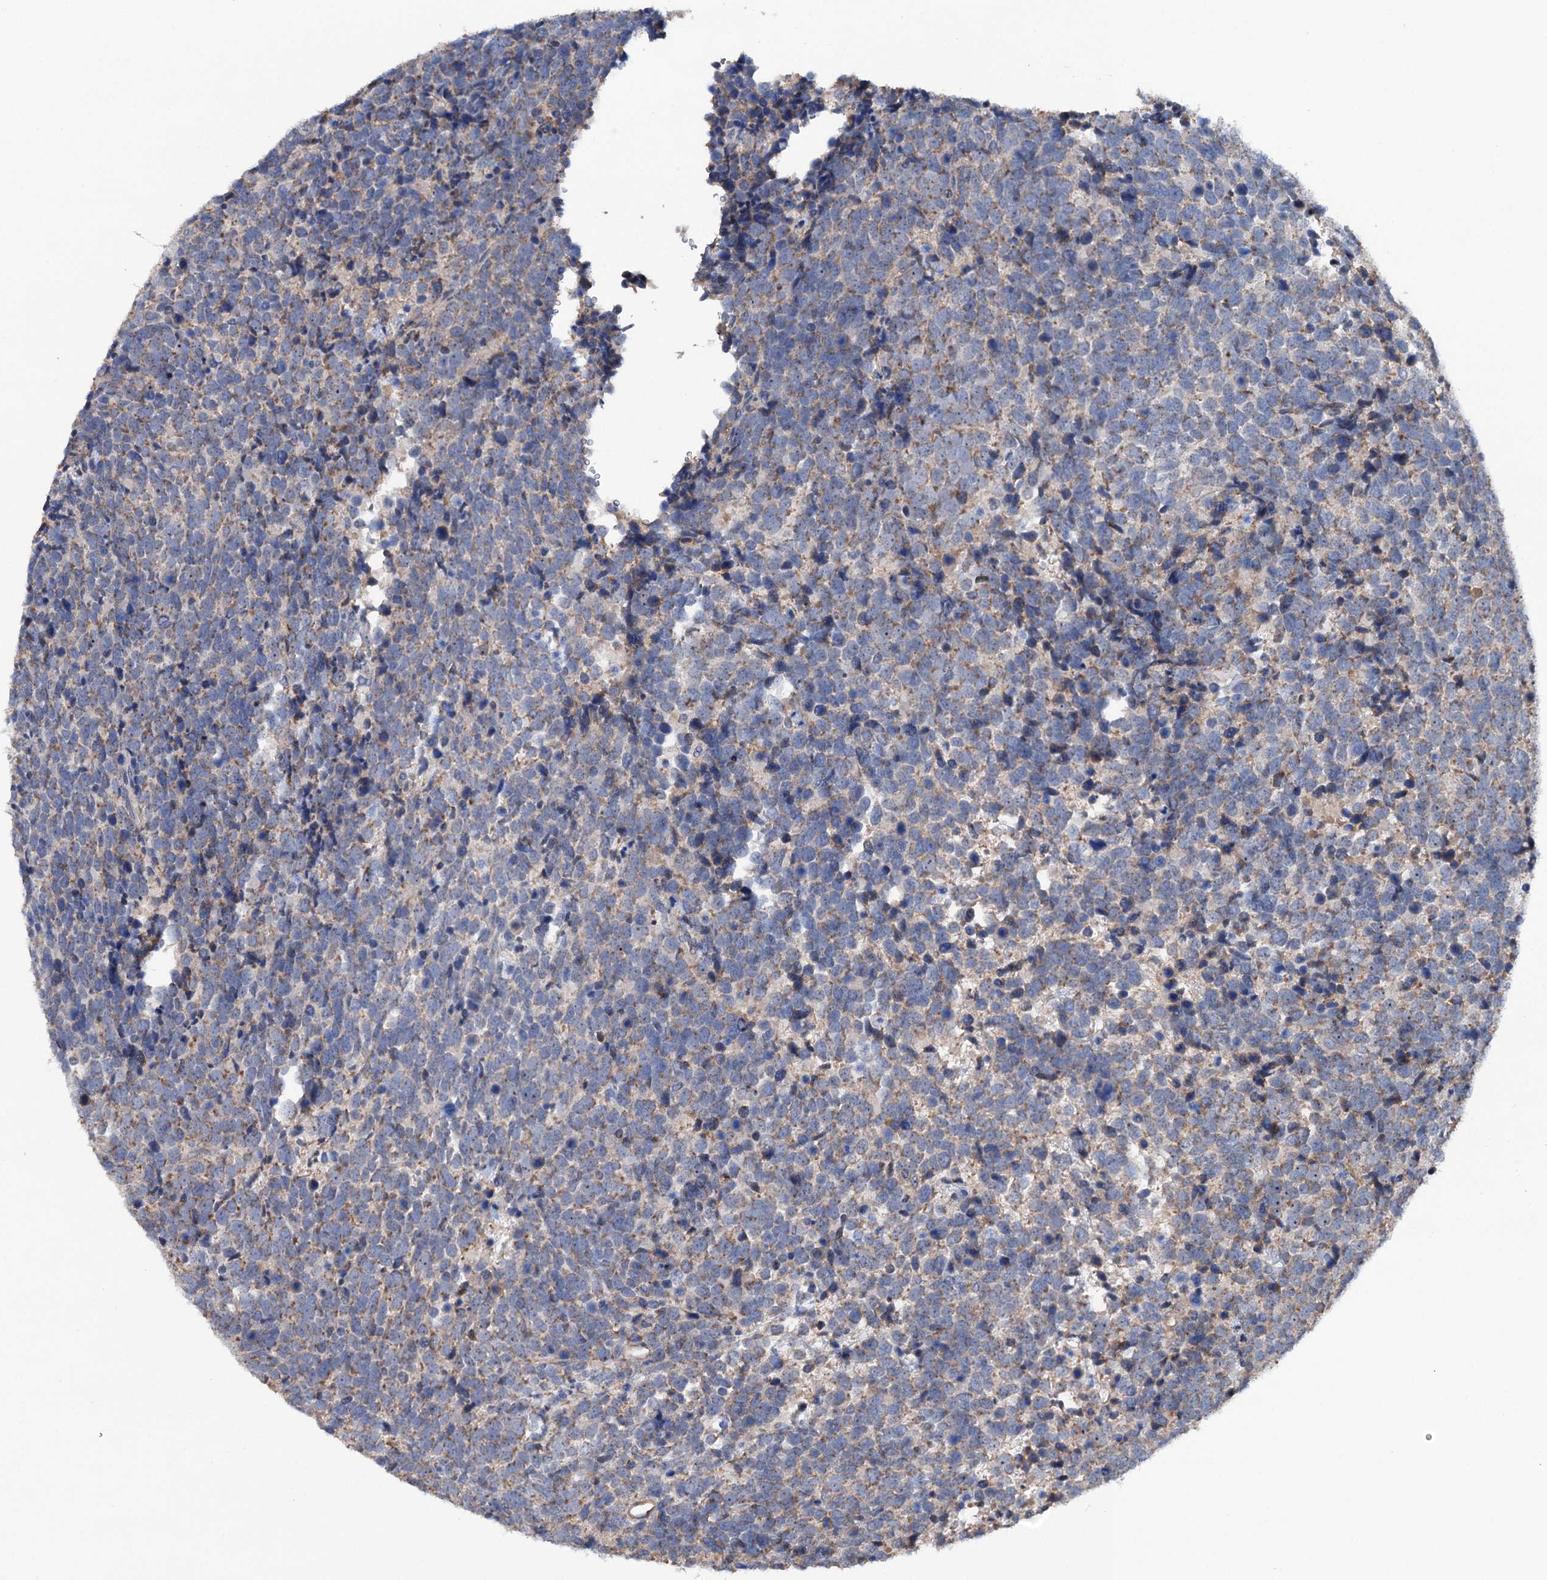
{"staining": {"intensity": "weak", "quantity": ">75%", "location": "cytoplasmic/membranous"}, "tissue": "urothelial cancer", "cell_type": "Tumor cells", "image_type": "cancer", "snomed": [{"axis": "morphology", "description": "Urothelial carcinoma, High grade"}, {"axis": "topography", "description": "Urinary bladder"}], "caption": "A histopathology image of human urothelial cancer stained for a protein exhibits weak cytoplasmic/membranous brown staining in tumor cells. (DAB IHC with brightfield microscopy, high magnification).", "gene": "HTR3B", "patient": {"sex": "female", "age": 82}}